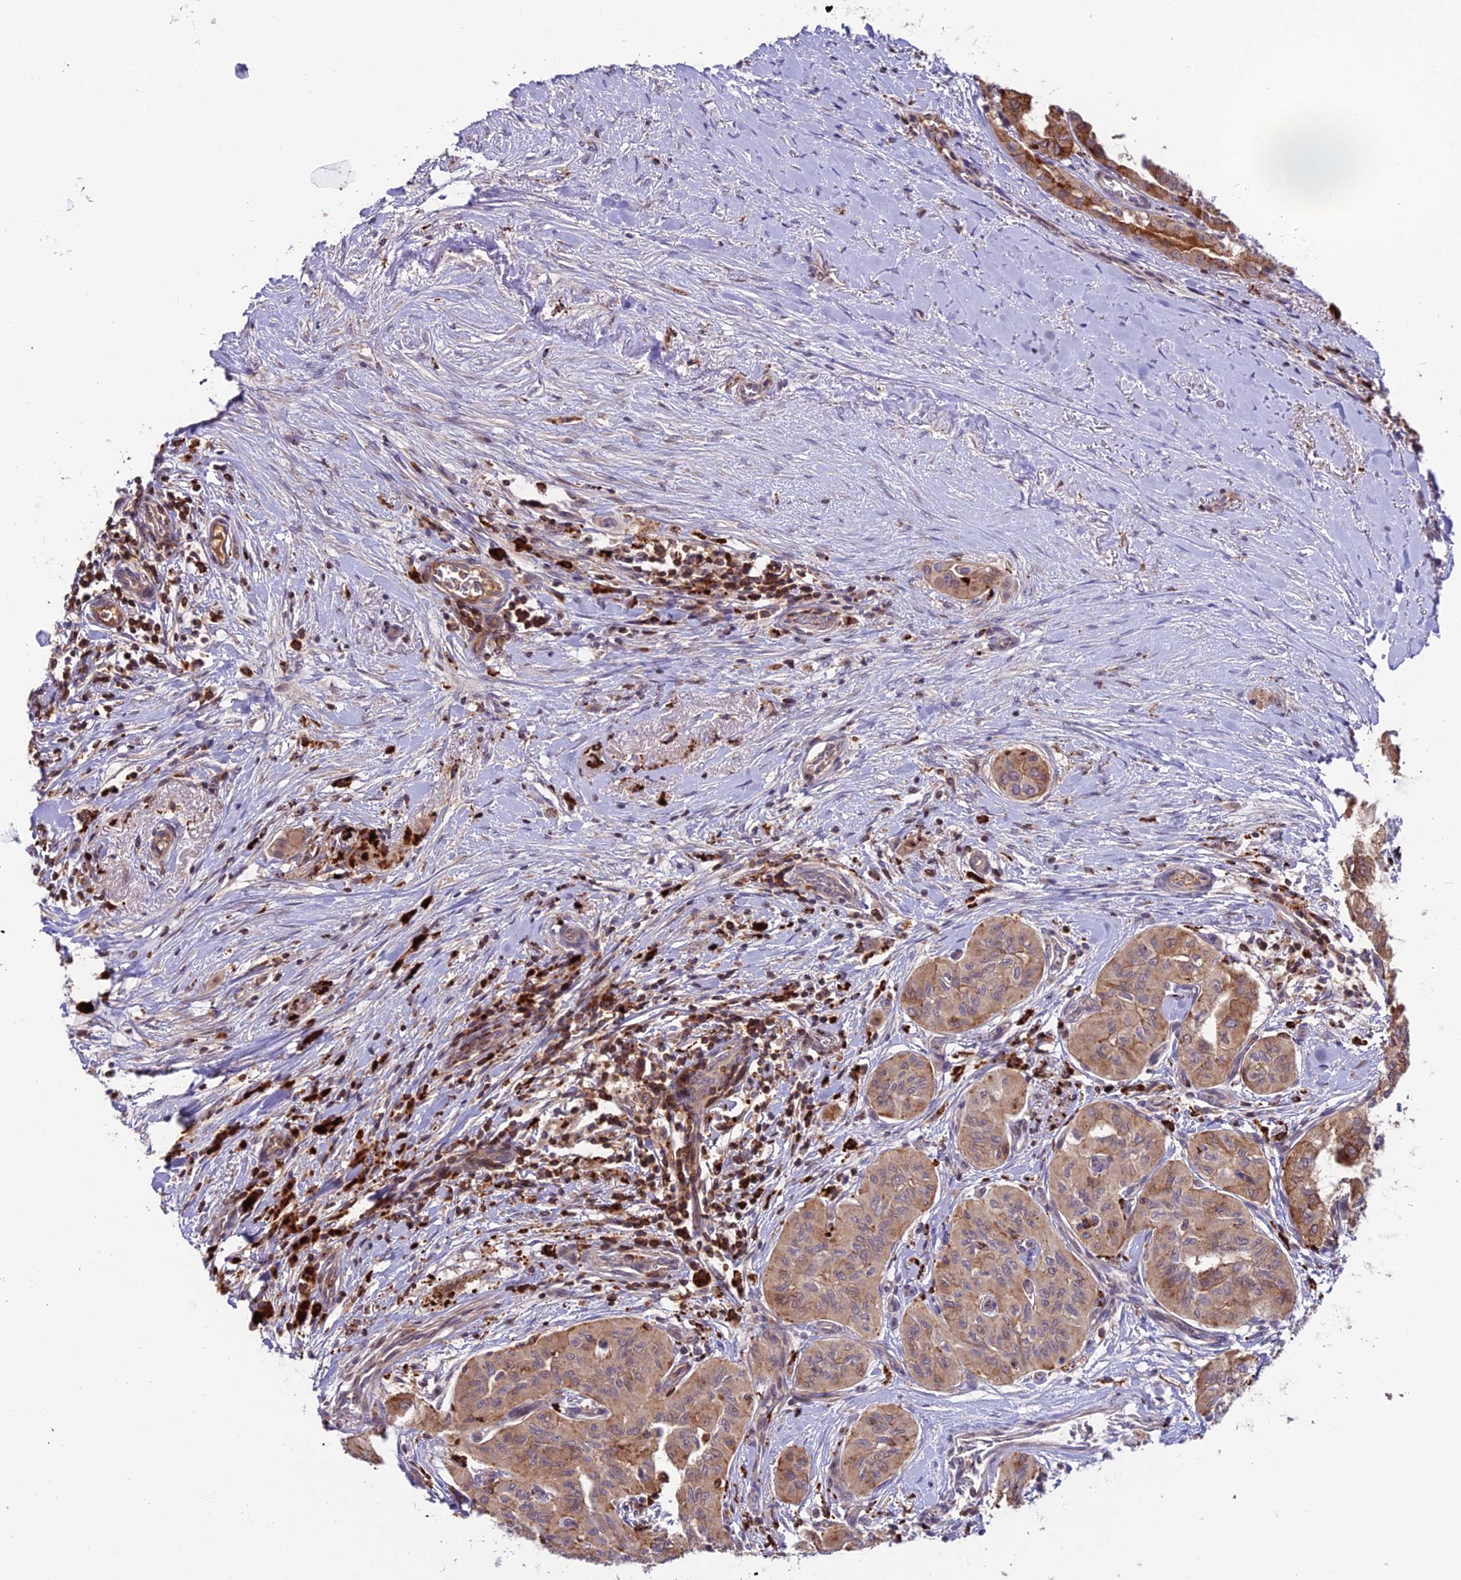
{"staining": {"intensity": "weak", "quantity": ">75%", "location": "cytoplasmic/membranous"}, "tissue": "thyroid cancer", "cell_type": "Tumor cells", "image_type": "cancer", "snomed": [{"axis": "morphology", "description": "Papillary adenocarcinoma, NOS"}, {"axis": "topography", "description": "Thyroid gland"}], "caption": "This photomicrograph demonstrates IHC staining of papillary adenocarcinoma (thyroid), with low weak cytoplasmic/membranous expression in approximately >75% of tumor cells.", "gene": "ARHGEF18", "patient": {"sex": "female", "age": 59}}